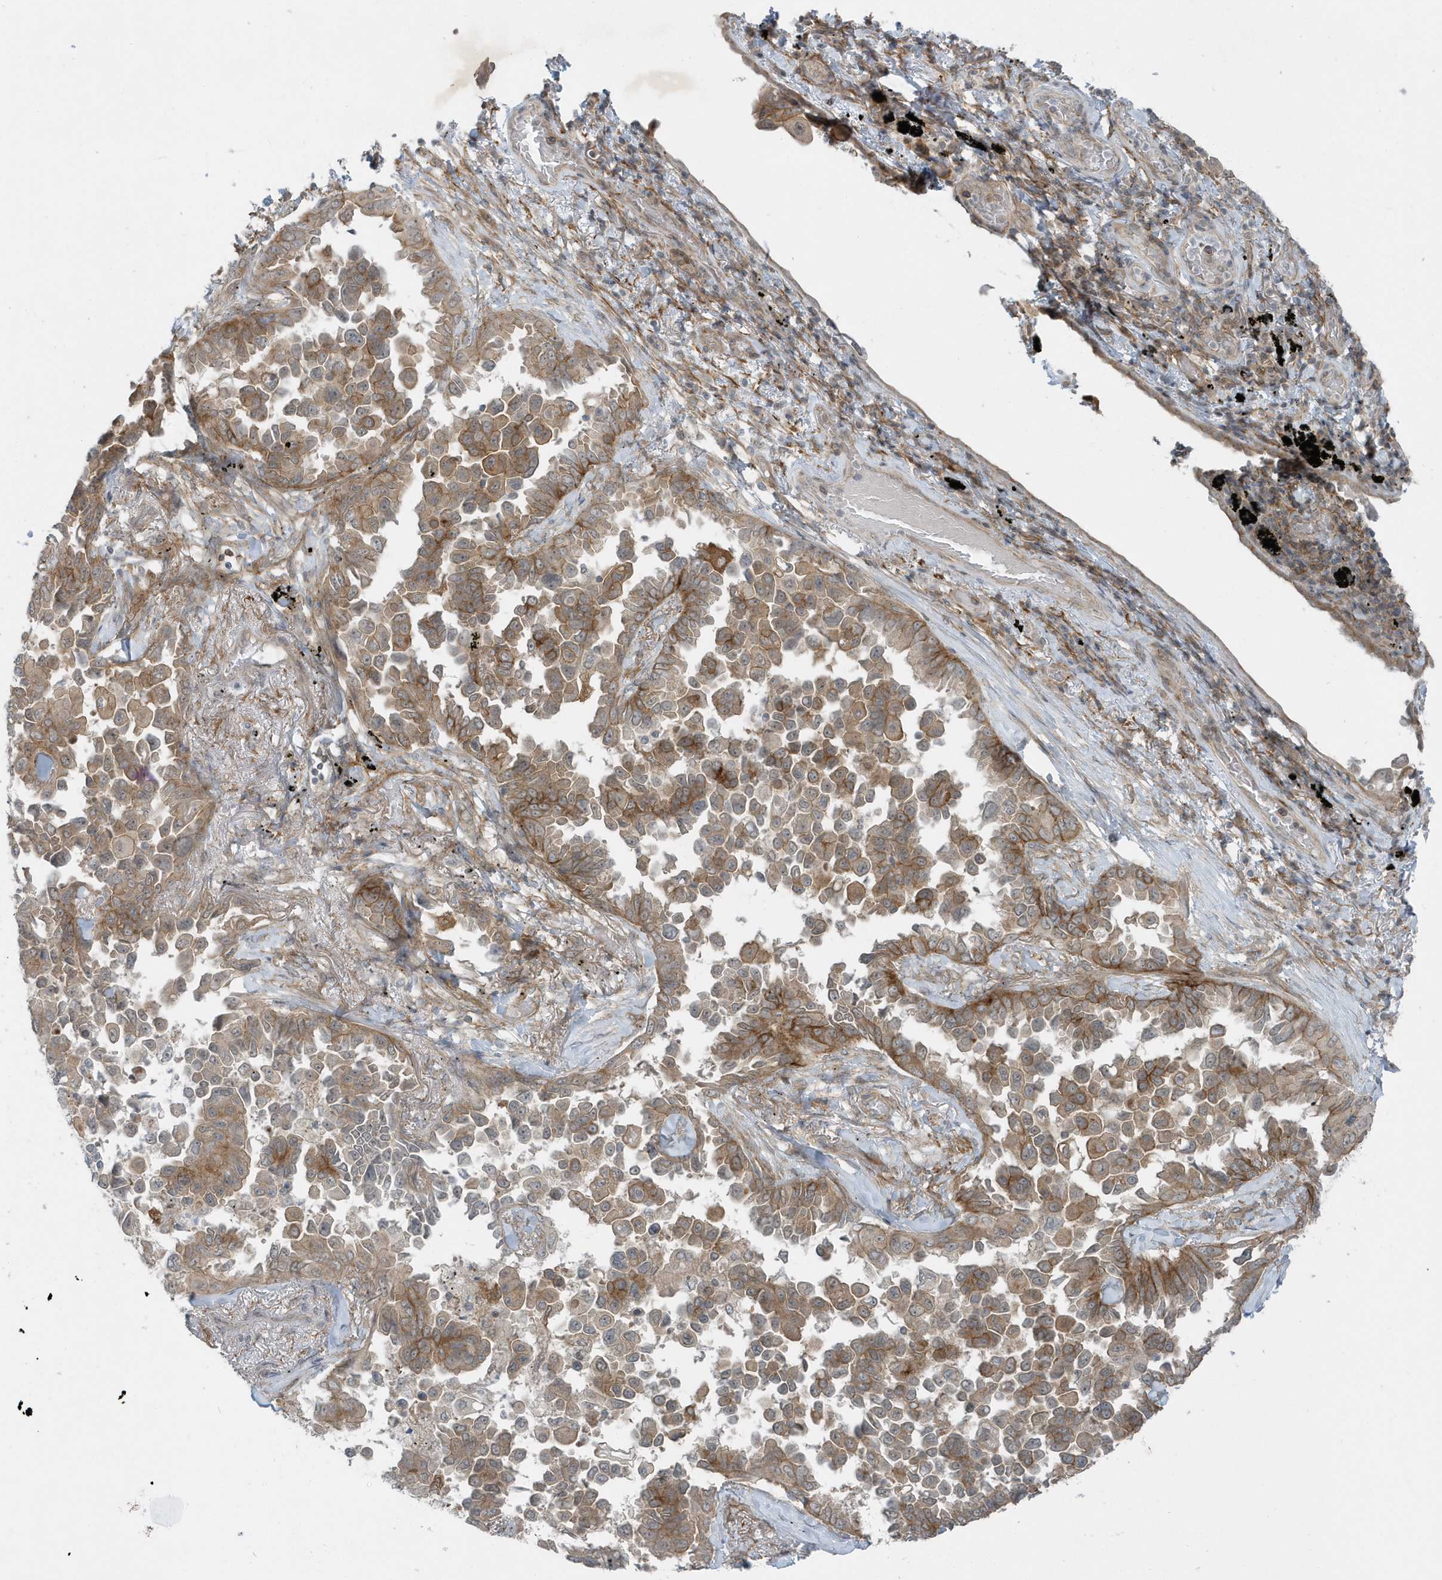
{"staining": {"intensity": "moderate", "quantity": ">75%", "location": "cytoplasmic/membranous"}, "tissue": "lung cancer", "cell_type": "Tumor cells", "image_type": "cancer", "snomed": [{"axis": "morphology", "description": "Adenocarcinoma, NOS"}, {"axis": "topography", "description": "Lung"}], "caption": "Human lung cancer (adenocarcinoma) stained with a protein marker displays moderate staining in tumor cells.", "gene": "PARD3B", "patient": {"sex": "female", "age": 67}}